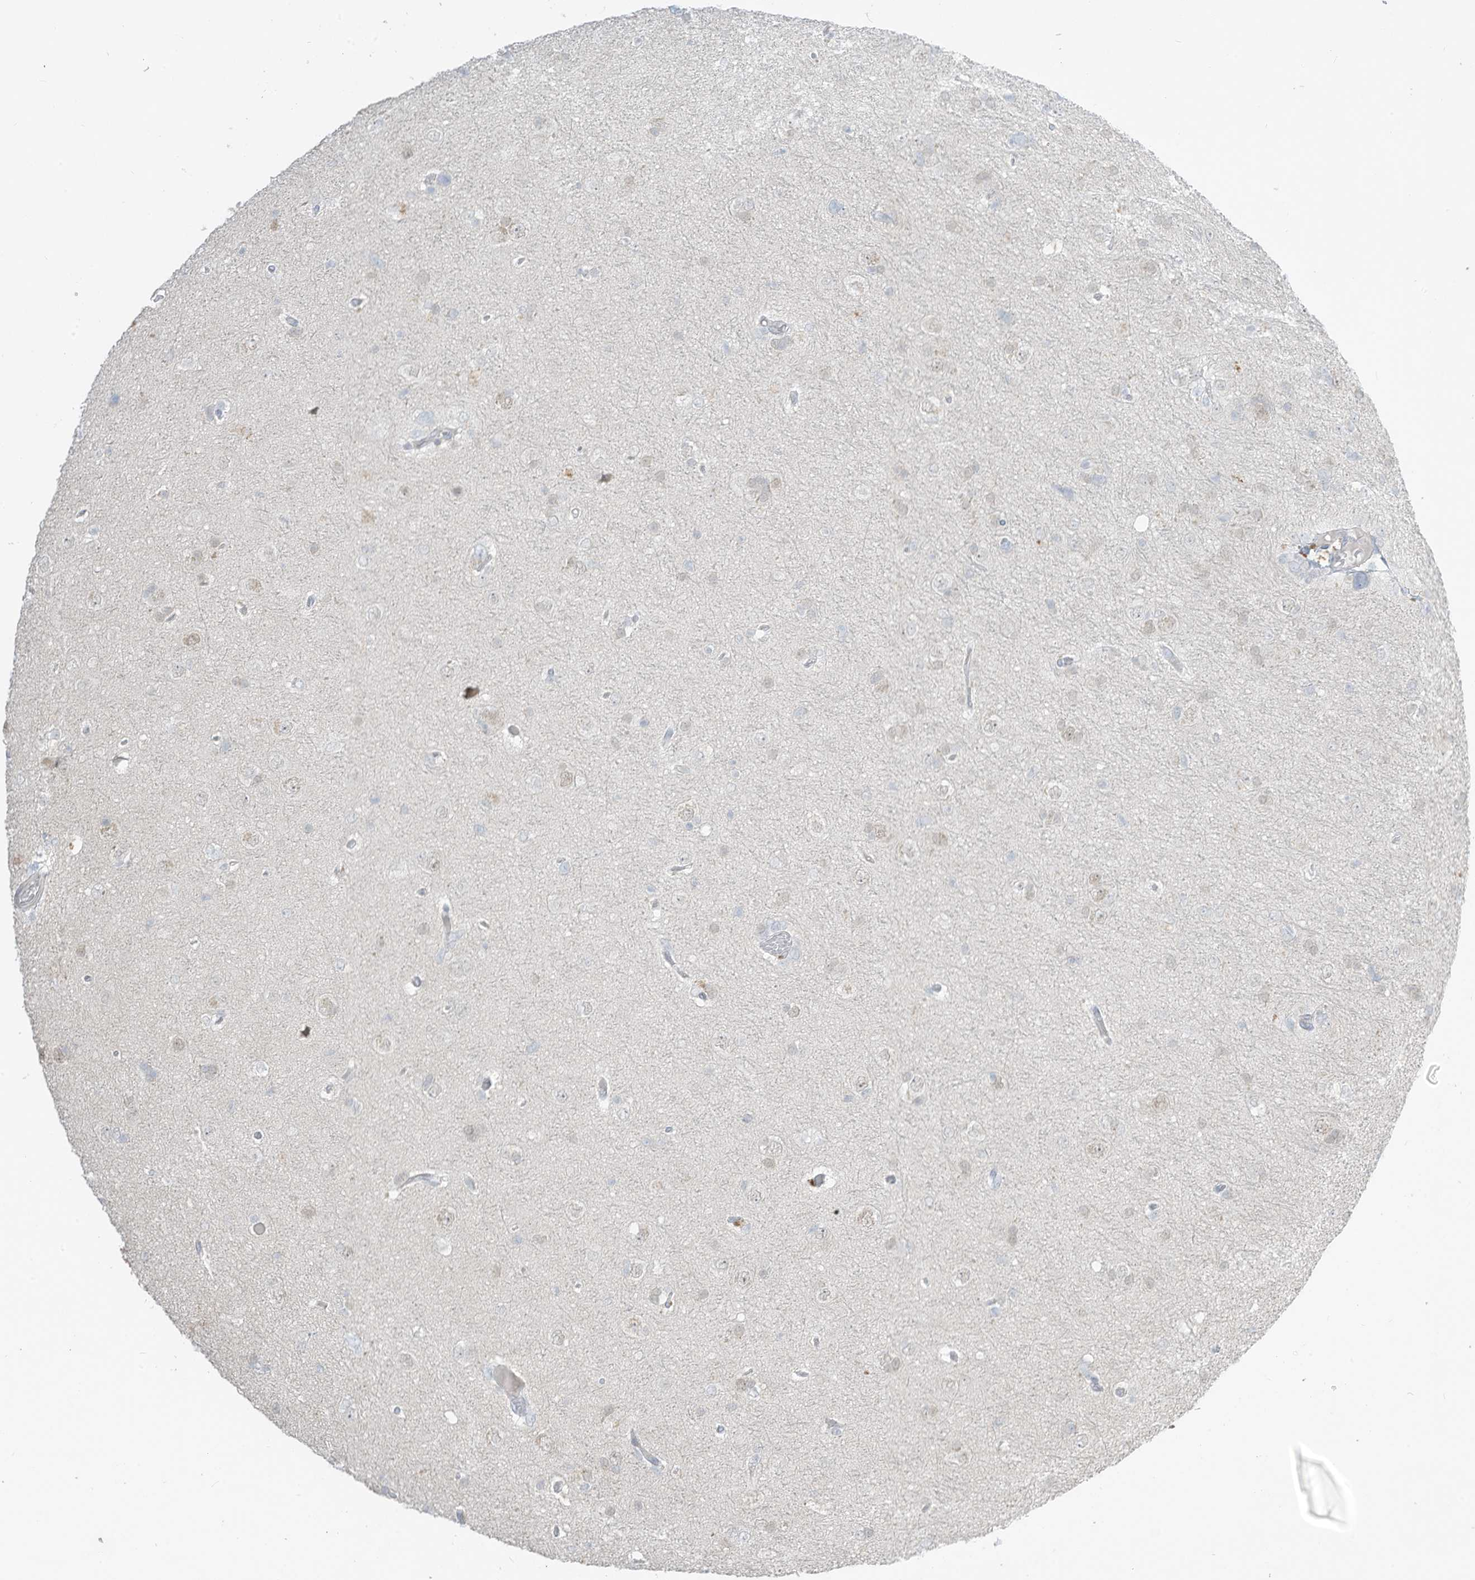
{"staining": {"intensity": "negative", "quantity": "none", "location": "none"}, "tissue": "glioma", "cell_type": "Tumor cells", "image_type": "cancer", "snomed": [{"axis": "morphology", "description": "Glioma, malignant, High grade"}, {"axis": "topography", "description": "Brain"}], "caption": "IHC micrograph of neoplastic tissue: glioma stained with DAB displays no significant protein positivity in tumor cells. (Immunohistochemistry (ihc), brightfield microscopy, high magnification).", "gene": "ASPRV1", "patient": {"sex": "female", "age": 59}}